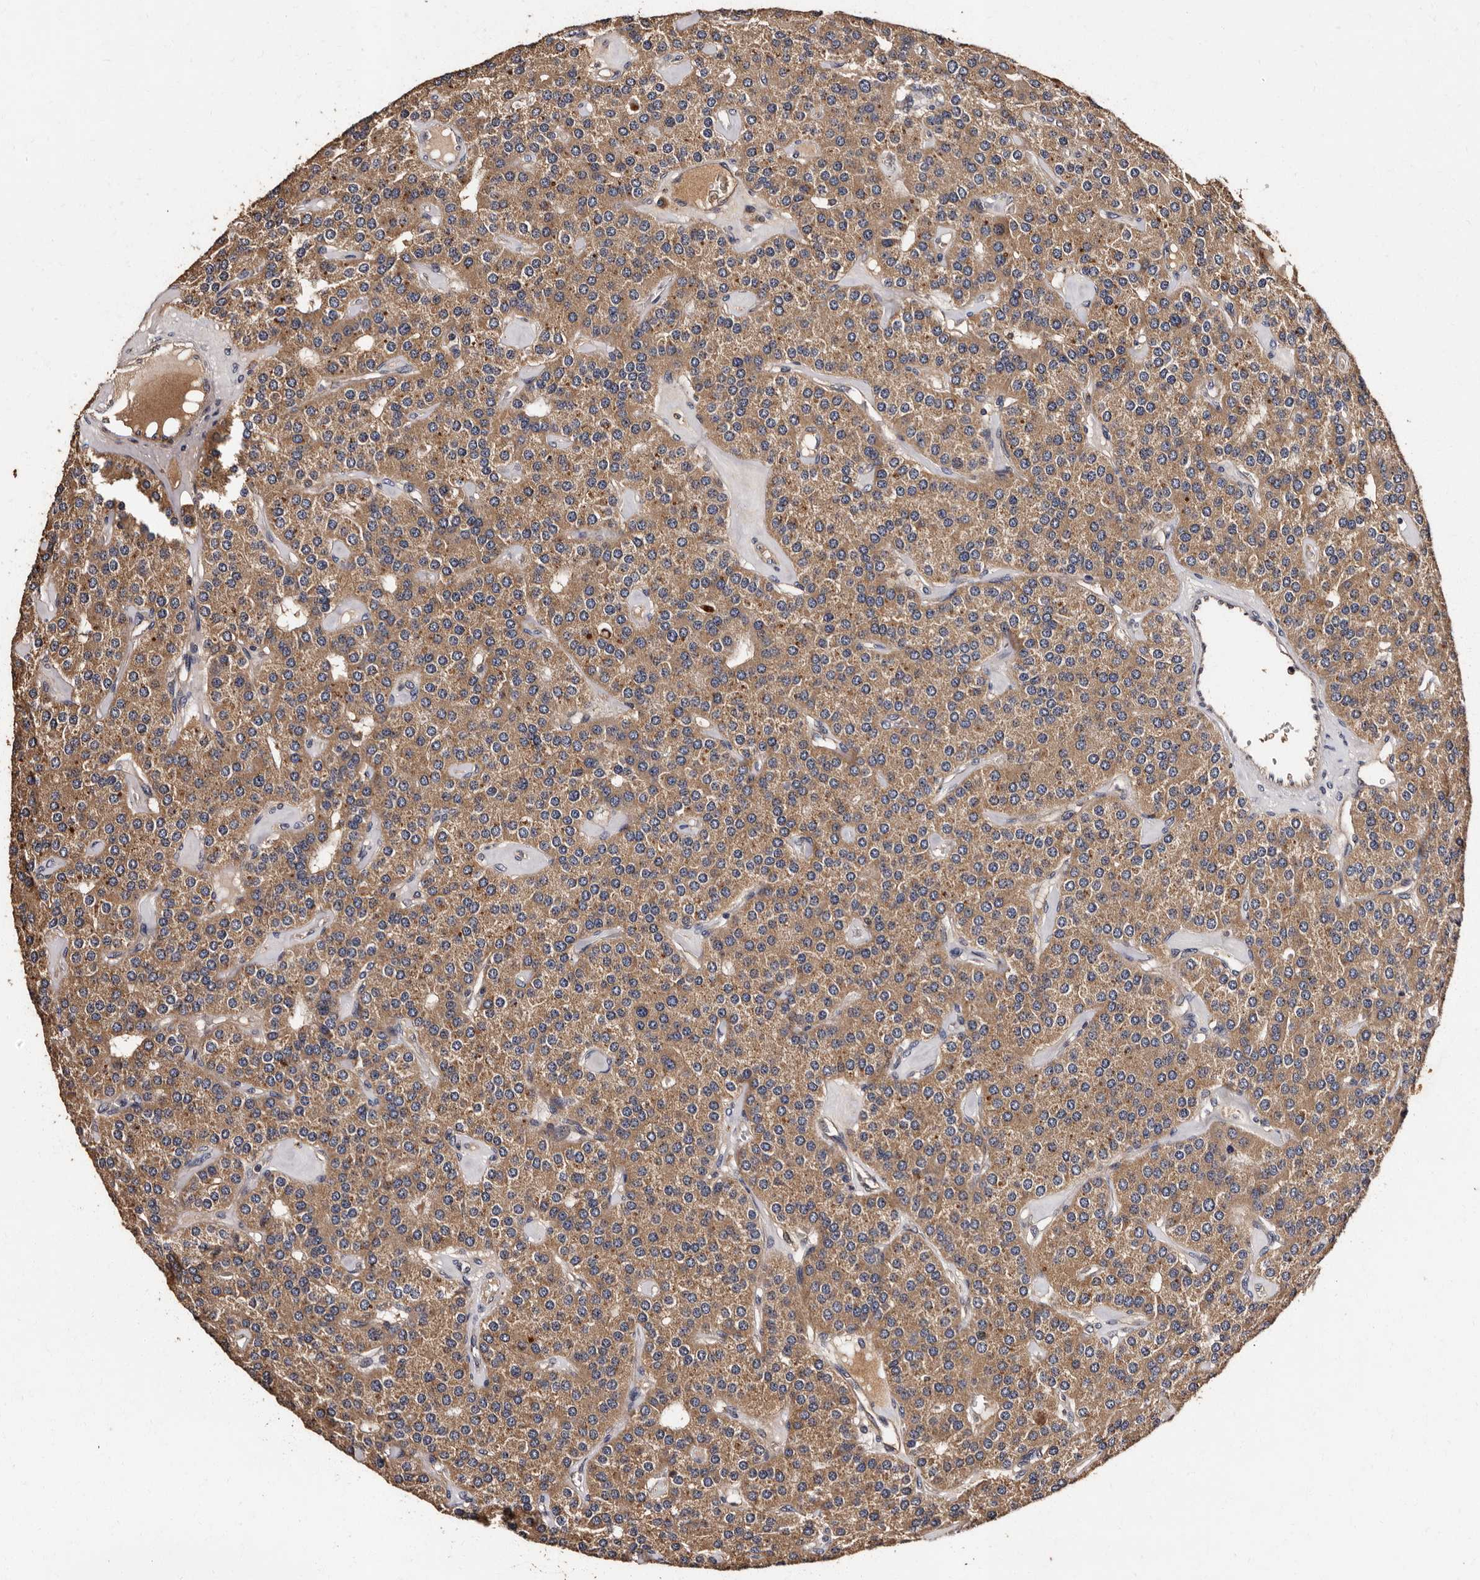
{"staining": {"intensity": "moderate", "quantity": ">75%", "location": "cytoplasmic/membranous"}, "tissue": "parathyroid gland", "cell_type": "Glandular cells", "image_type": "normal", "snomed": [{"axis": "morphology", "description": "Normal tissue, NOS"}, {"axis": "morphology", "description": "Adenoma, NOS"}, {"axis": "topography", "description": "Parathyroid gland"}], "caption": "Normal parathyroid gland shows moderate cytoplasmic/membranous expression in approximately >75% of glandular cells.", "gene": "ADCK5", "patient": {"sex": "female", "age": 86}}